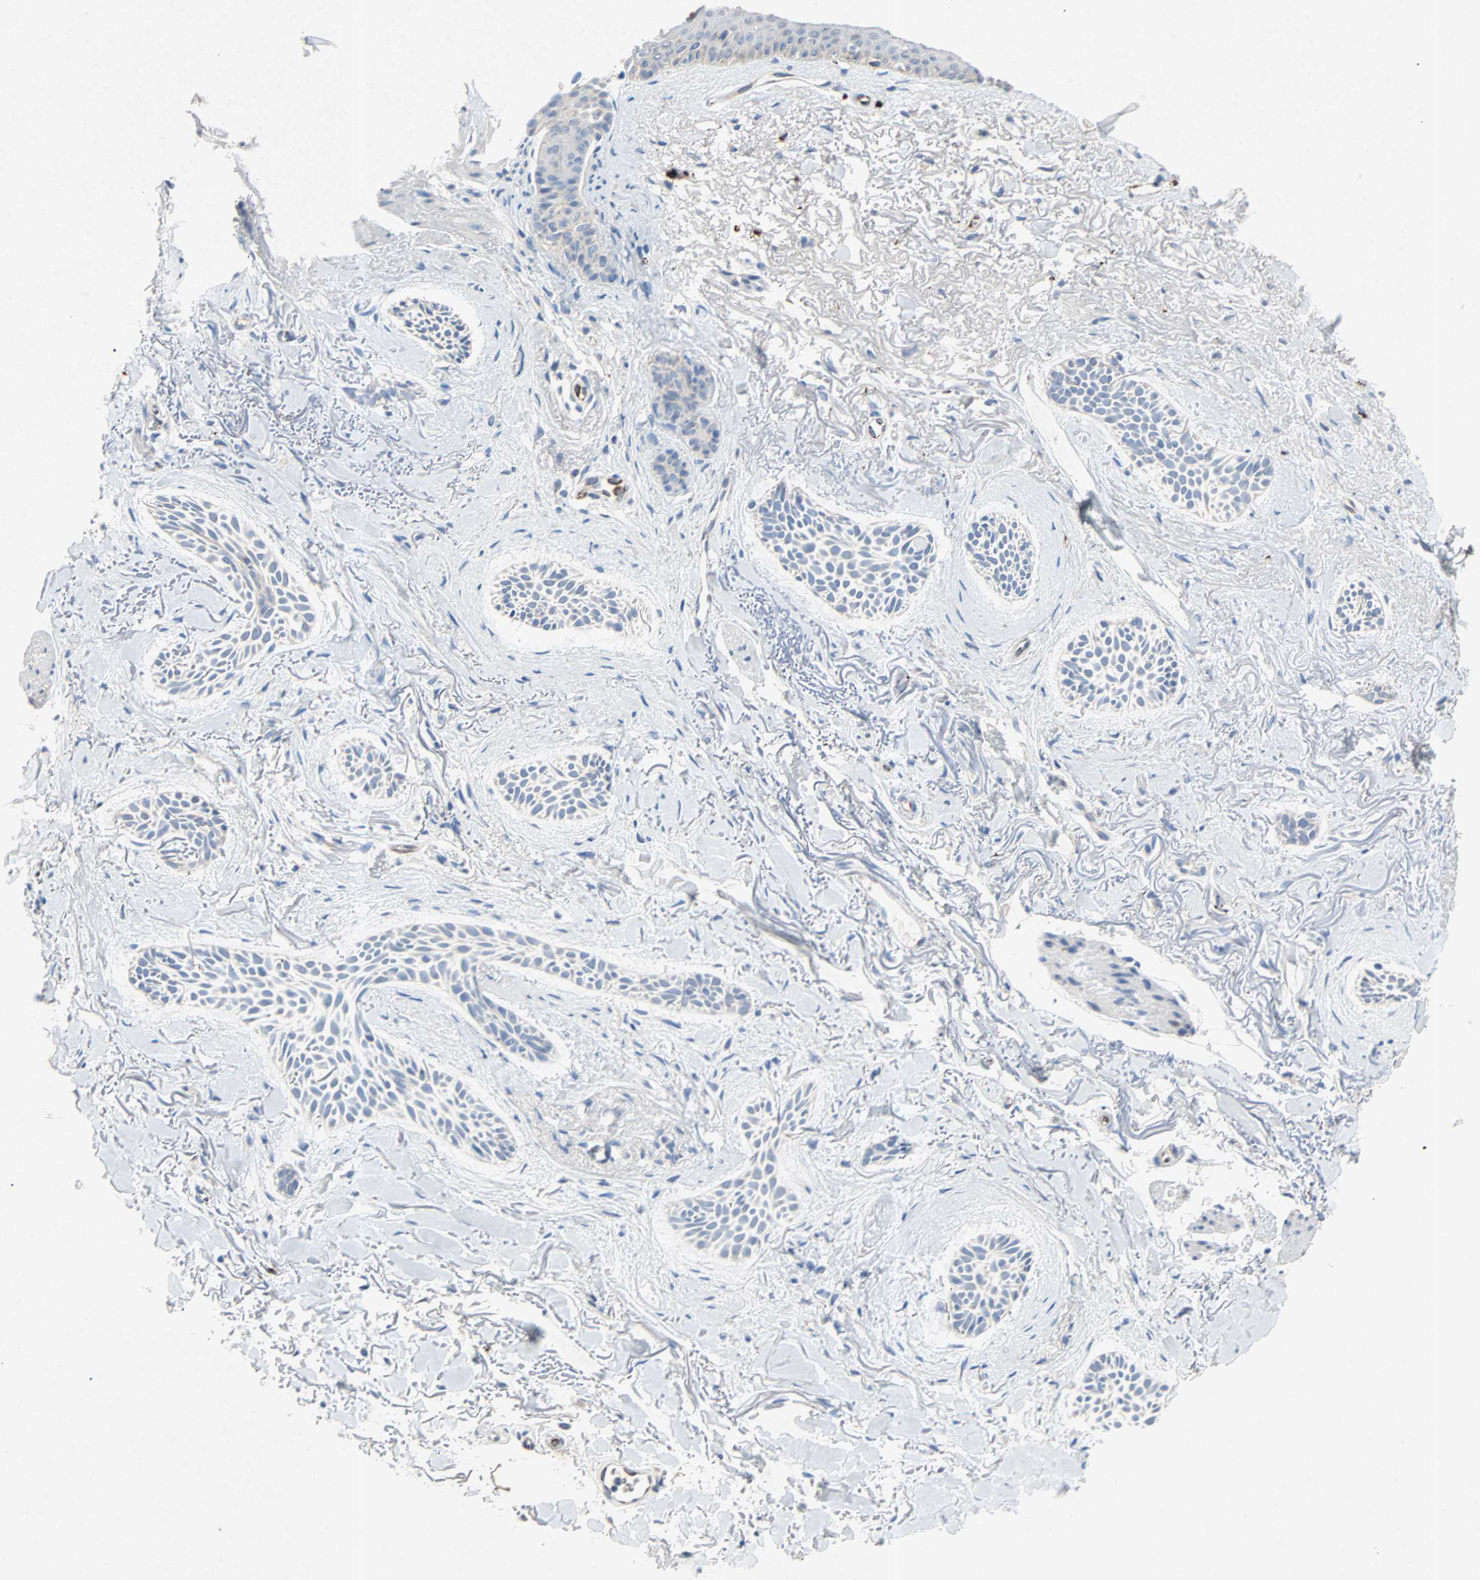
{"staining": {"intensity": "negative", "quantity": "none", "location": "none"}, "tissue": "skin cancer", "cell_type": "Tumor cells", "image_type": "cancer", "snomed": [{"axis": "morphology", "description": "Normal tissue, NOS"}, {"axis": "morphology", "description": "Basal cell carcinoma"}, {"axis": "topography", "description": "Skin"}], "caption": "Immunohistochemical staining of human skin cancer displays no significant expression in tumor cells. (Stains: DAB (3,3'-diaminobenzidine) immunohistochemistry (IHC) with hematoxylin counter stain, Microscopy: brightfield microscopy at high magnification).", "gene": "PCDHB2", "patient": {"sex": "female", "age": 84}}